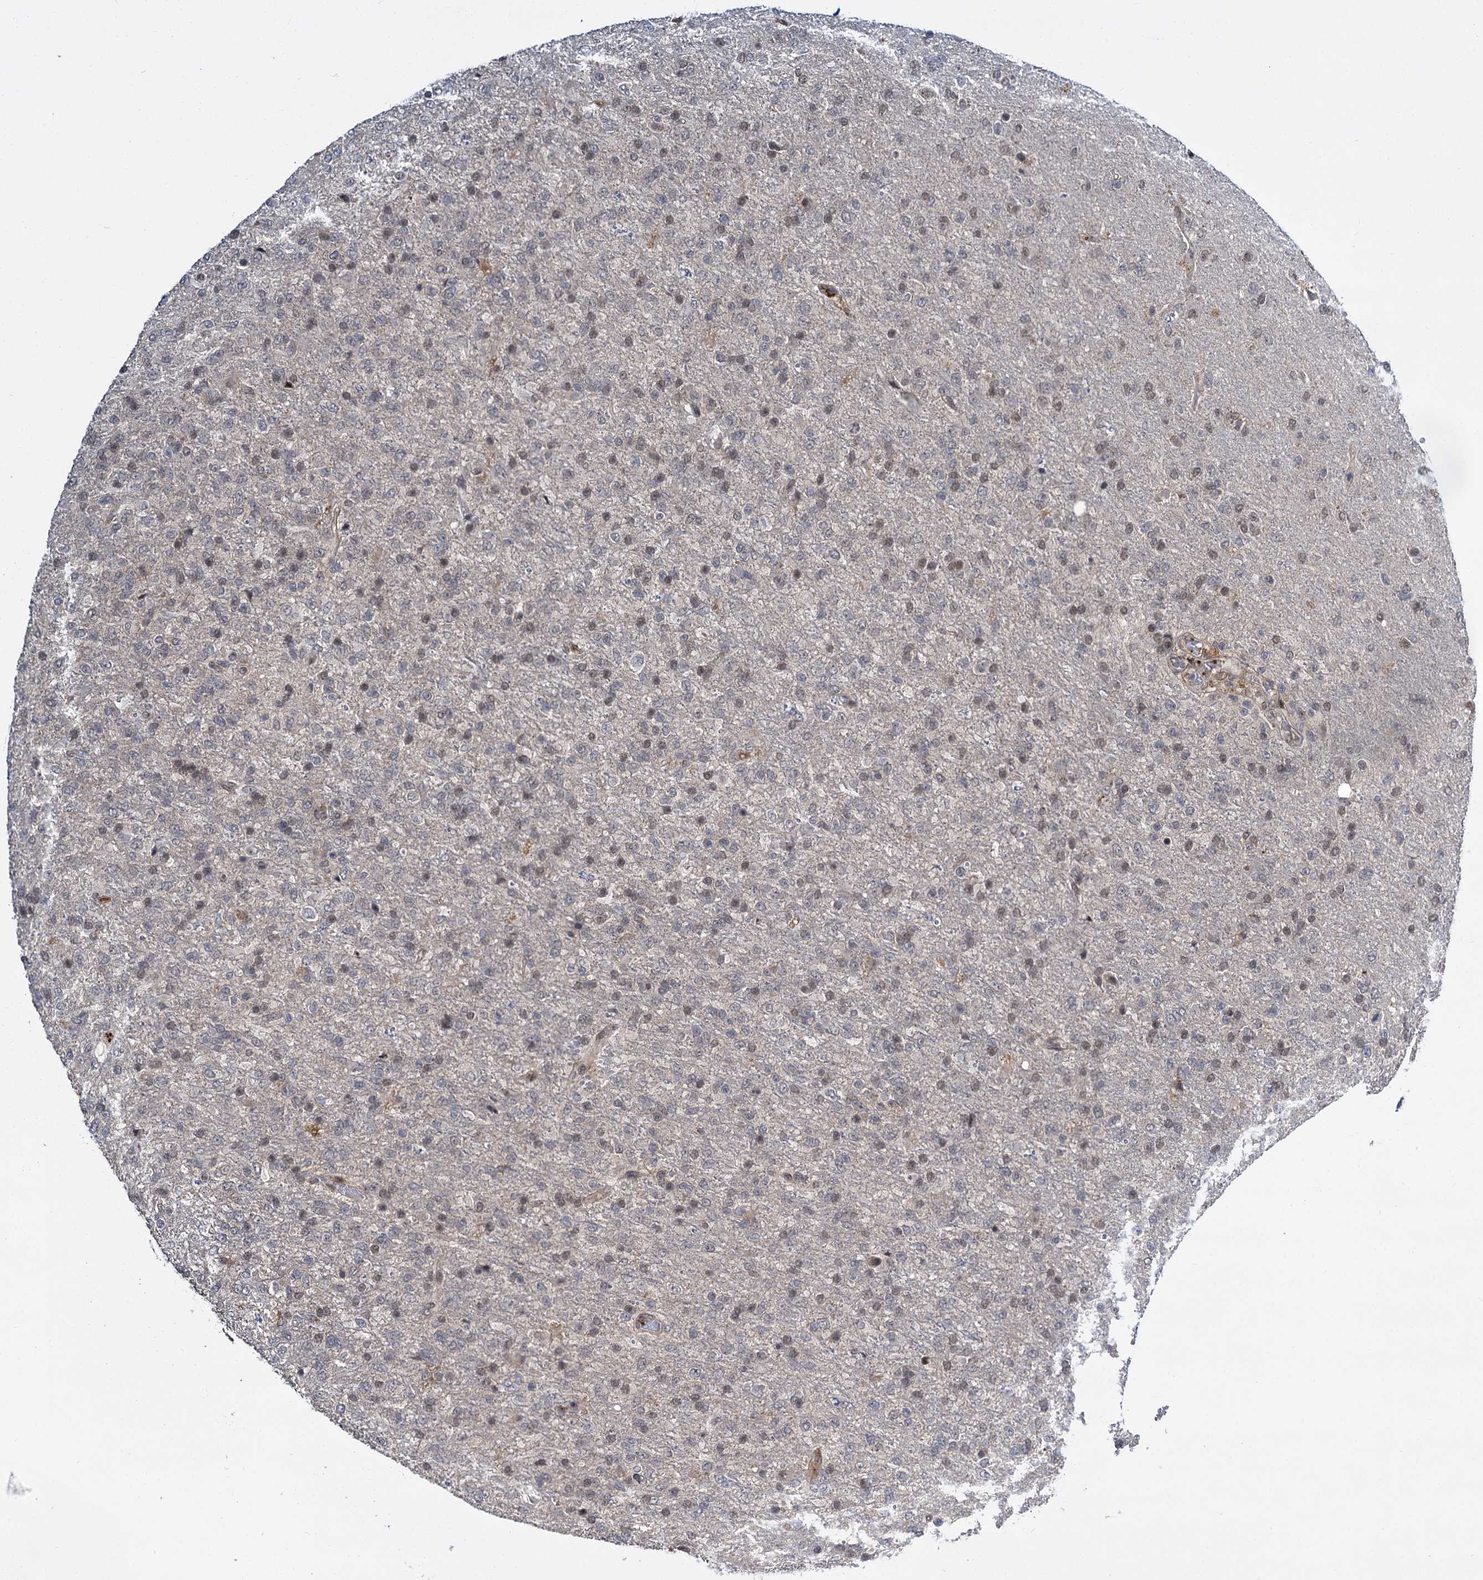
{"staining": {"intensity": "weak", "quantity": "25%-75%", "location": "nuclear"}, "tissue": "glioma", "cell_type": "Tumor cells", "image_type": "cancer", "snomed": [{"axis": "morphology", "description": "Glioma, malignant, High grade"}, {"axis": "topography", "description": "Brain"}], "caption": "Malignant high-grade glioma stained with DAB (3,3'-diaminobenzidine) immunohistochemistry displays low levels of weak nuclear staining in about 25%-75% of tumor cells.", "gene": "MBD6", "patient": {"sex": "female", "age": 74}}